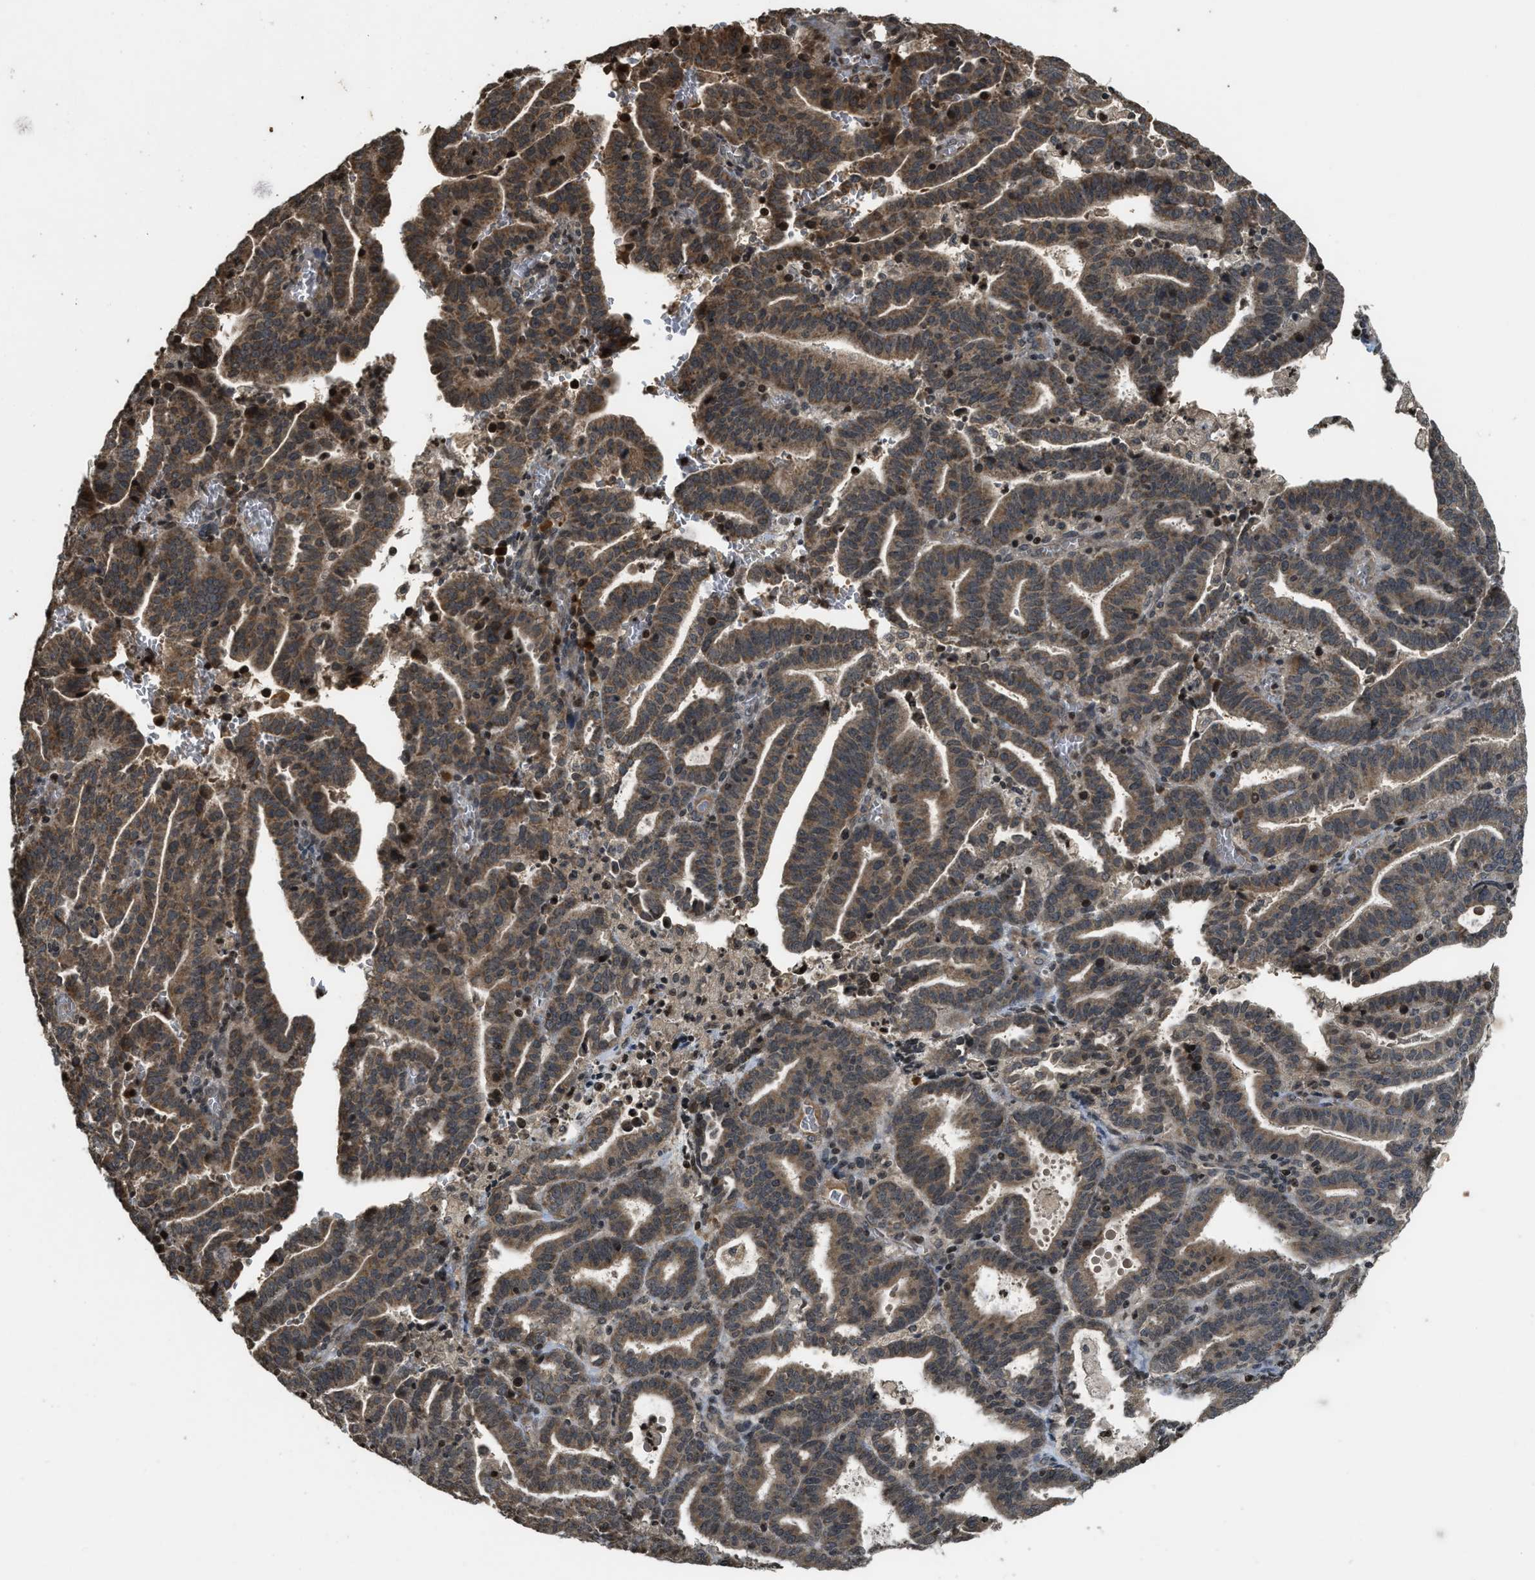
{"staining": {"intensity": "moderate", "quantity": ">75%", "location": "cytoplasmic/membranous"}, "tissue": "endometrial cancer", "cell_type": "Tumor cells", "image_type": "cancer", "snomed": [{"axis": "morphology", "description": "Adenocarcinoma, NOS"}, {"axis": "topography", "description": "Uterus"}], "caption": "Moderate cytoplasmic/membranous protein staining is seen in approximately >75% of tumor cells in endometrial cancer.", "gene": "SIAH1", "patient": {"sex": "female", "age": 83}}